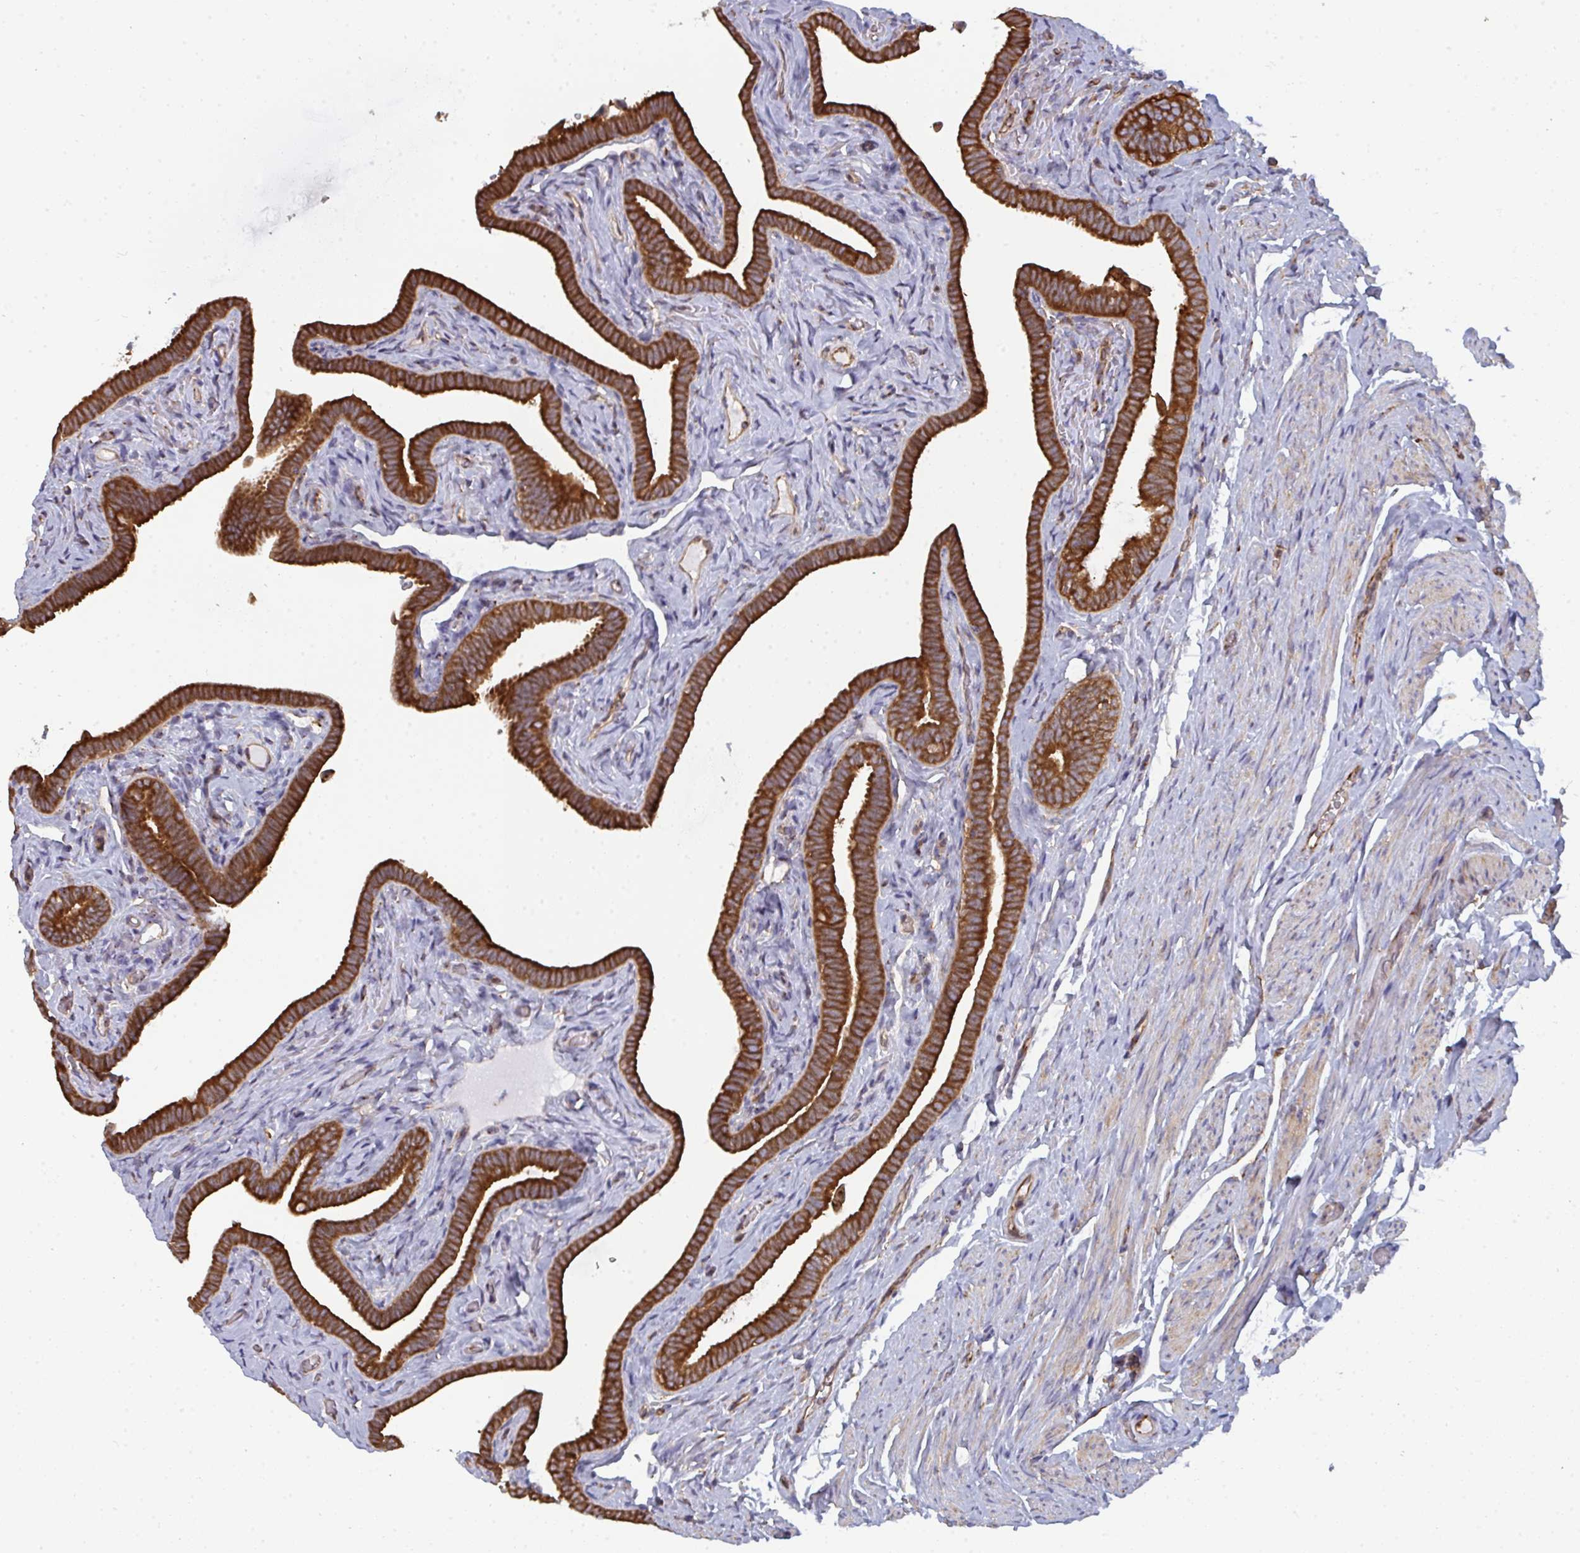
{"staining": {"intensity": "strong", "quantity": ">75%", "location": "cytoplasmic/membranous"}, "tissue": "fallopian tube", "cell_type": "Glandular cells", "image_type": "normal", "snomed": [{"axis": "morphology", "description": "Normal tissue, NOS"}, {"axis": "topography", "description": "Fallopian tube"}], "caption": "Fallopian tube stained with a brown dye displays strong cytoplasmic/membranous positive positivity in about >75% of glandular cells.", "gene": "DYNC1I2", "patient": {"sex": "female", "age": 69}}